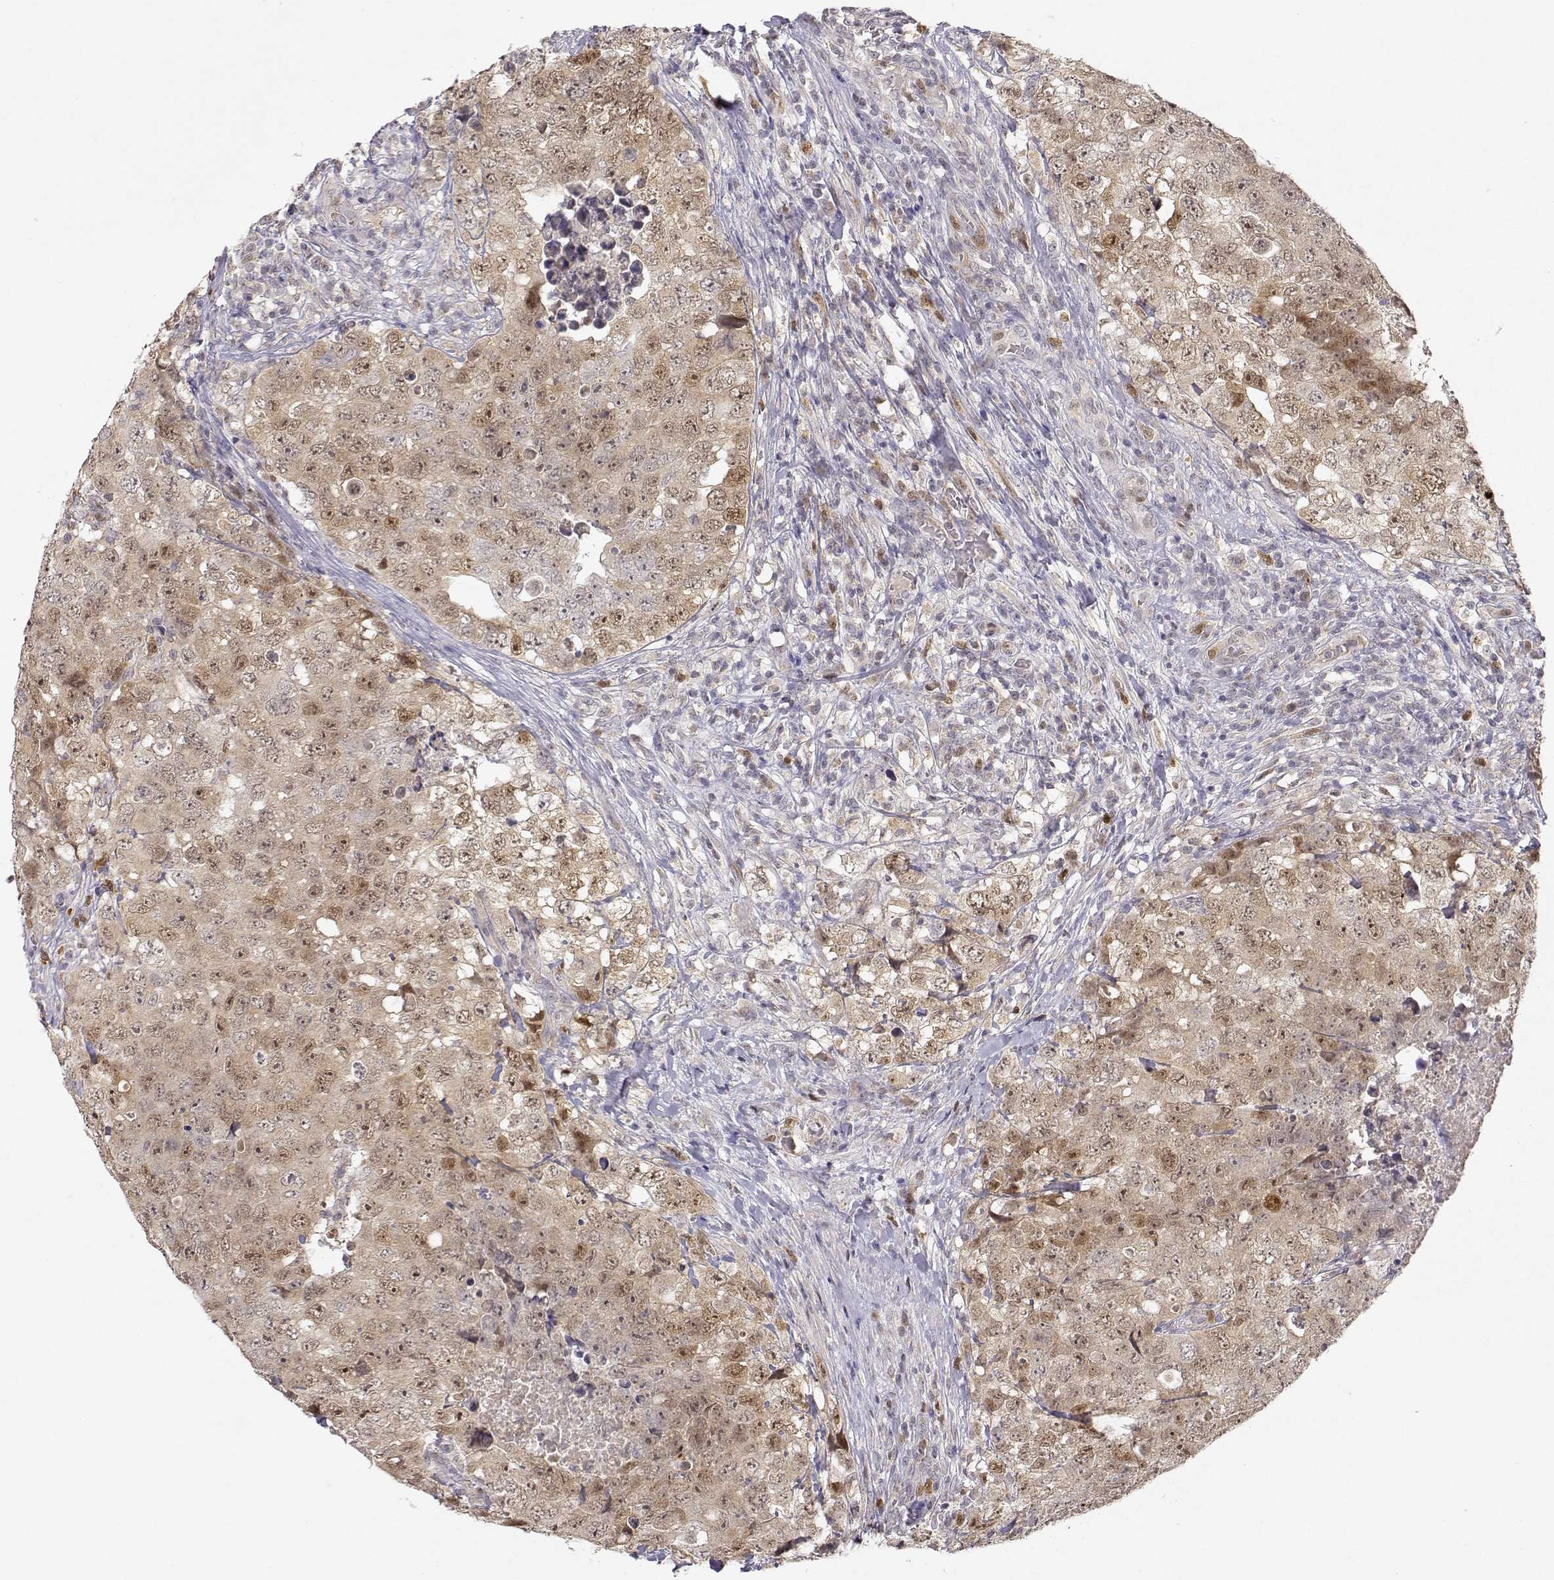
{"staining": {"intensity": "weak", "quantity": ">75%", "location": "cytoplasmic/membranous,nuclear"}, "tissue": "testis cancer", "cell_type": "Tumor cells", "image_type": "cancer", "snomed": [{"axis": "morphology", "description": "Seminoma, NOS"}, {"axis": "topography", "description": "Testis"}], "caption": "A brown stain labels weak cytoplasmic/membranous and nuclear positivity of a protein in human testis seminoma tumor cells.", "gene": "RAD51", "patient": {"sex": "male", "age": 34}}